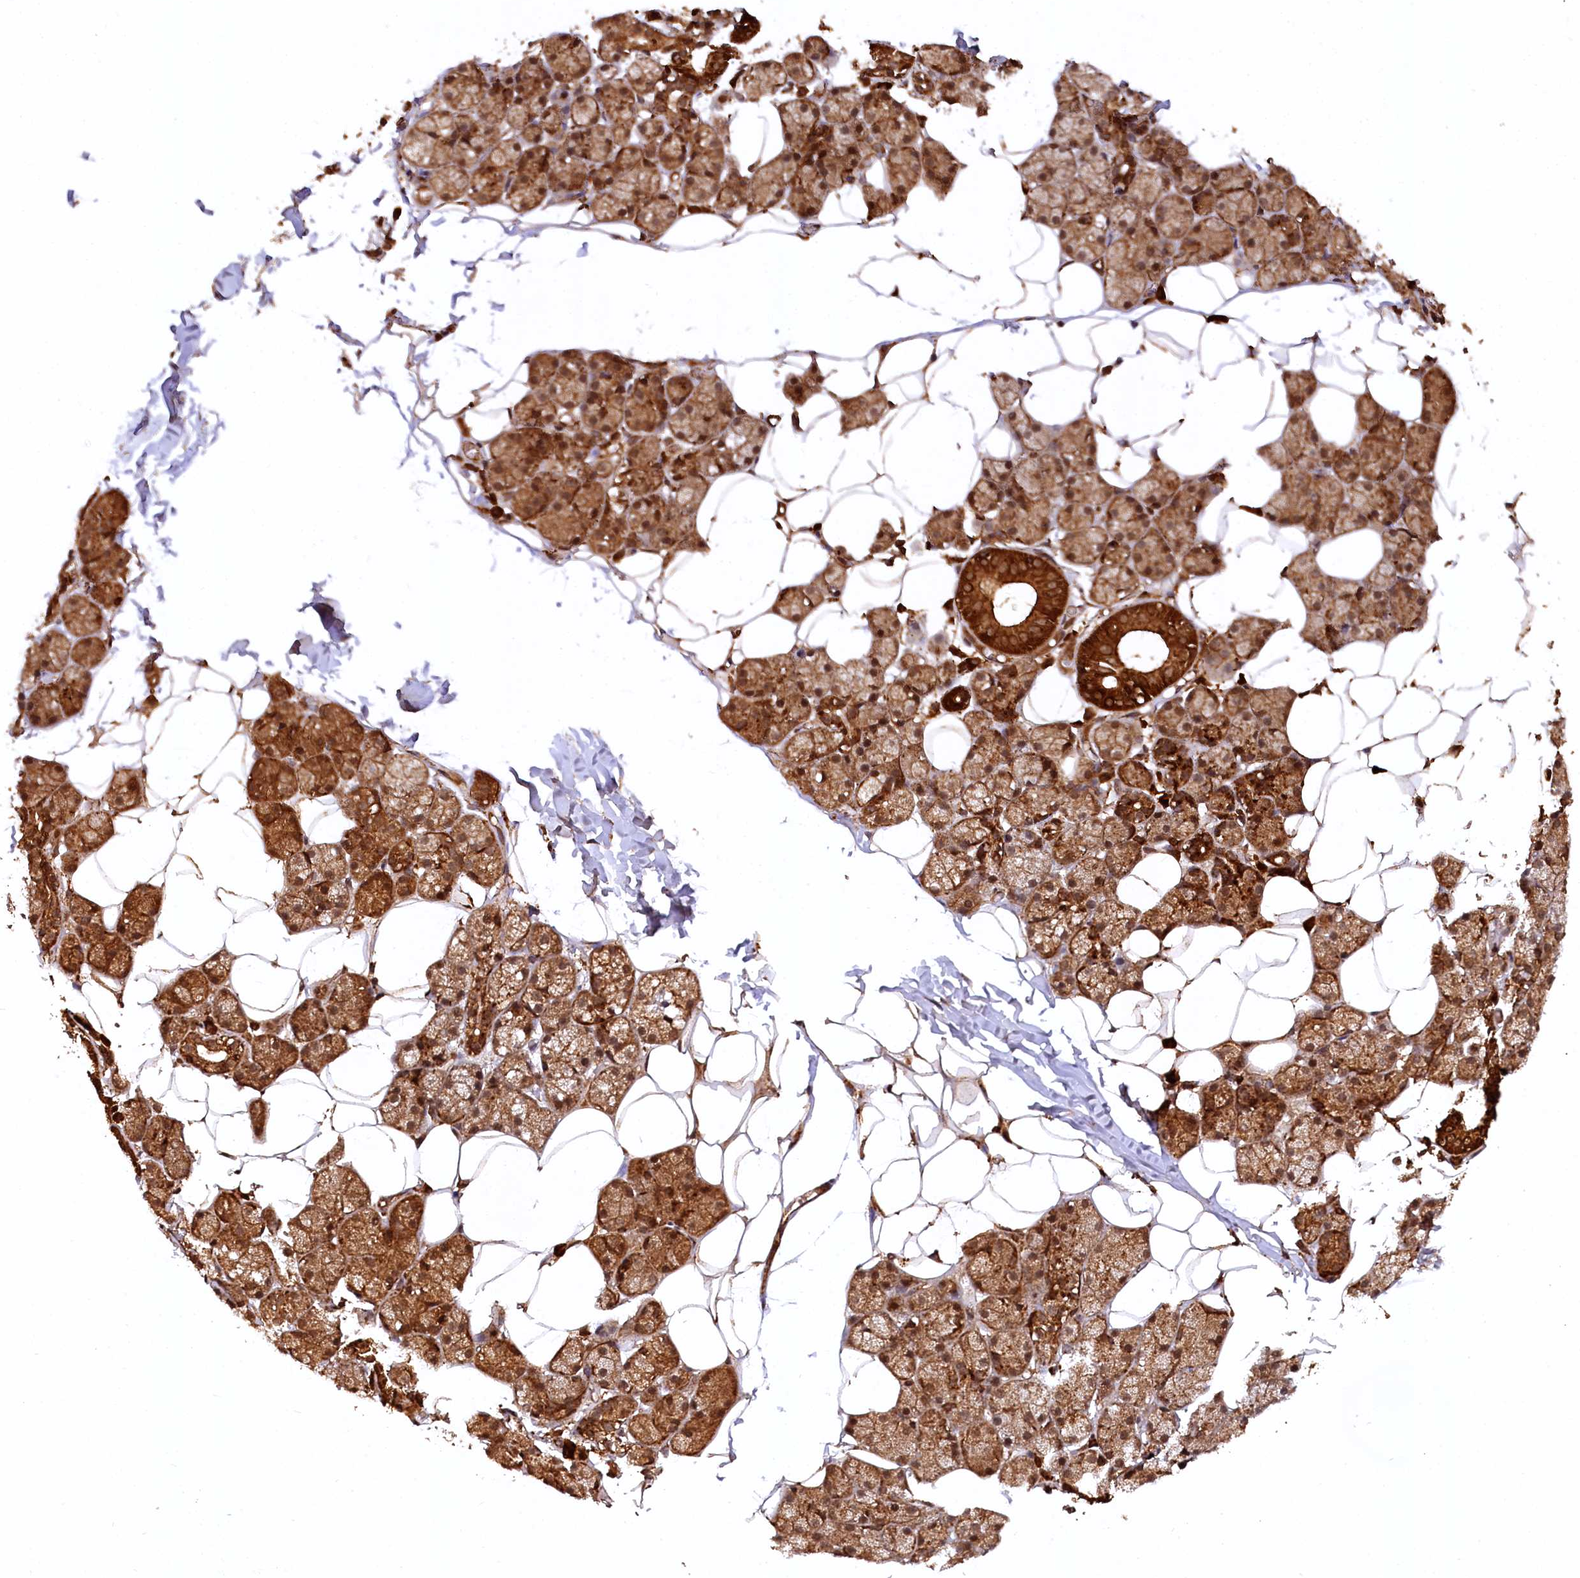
{"staining": {"intensity": "strong", "quantity": "25%-75%", "location": "cytoplasmic/membranous"}, "tissue": "salivary gland", "cell_type": "Glandular cells", "image_type": "normal", "snomed": [{"axis": "morphology", "description": "Normal tissue, NOS"}, {"axis": "topography", "description": "Salivary gland"}], "caption": "Protein analysis of normal salivary gland shows strong cytoplasmic/membranous staining in approximately 25%-75% of glandular cells. The staining was performed using DAB to visualize the protein expression in brown, while the nuclei were stained in blue with hematoxylin (Magnification: 20x).", "gene": "STUB1", "patient": {"sex": "female", "age": 33}}